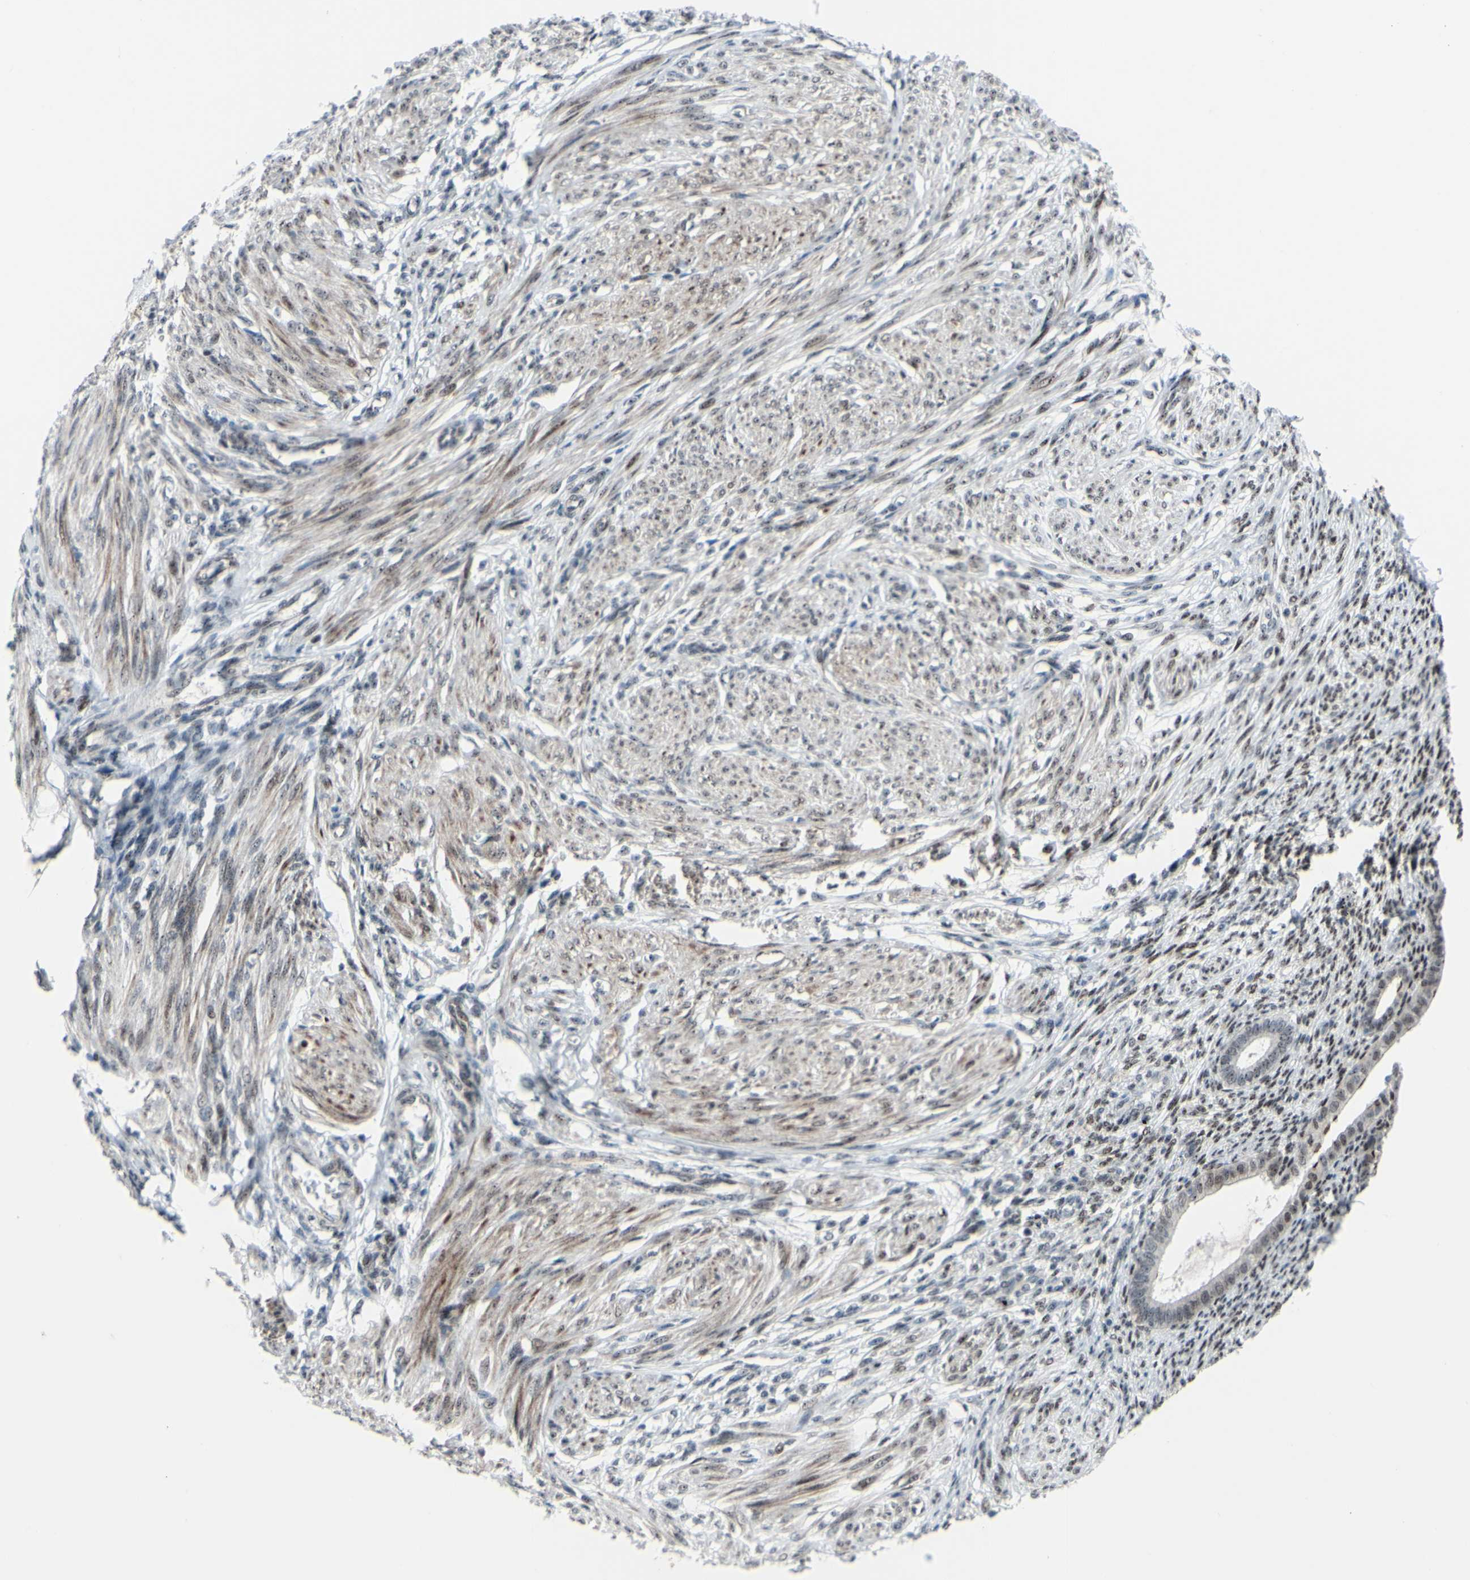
{"staining": {"intensity": "negative", "quantity": "none", "location": "none"}, "tissue": "endometrium", "cell_type": "Cells in endometrial stroma", "image_type": "normal", "snomed": [{"axis": "morphology", "description": "Normal tissue, NOS"}, {"axis": "topography", "description": "Endometrium"}], "caption": "DAB (3,3'-diaminobenzidine) immunohistochemical staining of normal endometrium displays no significant positivity in cells in endometrial stroma. Brightfield microscopy of immunohistochemistry (IHC) stained with DAB (brown) and hematoxylin (blue), captured at high magnification.", "gene": "POLR1A", "patient": {"sex": "female", "age": 72}}